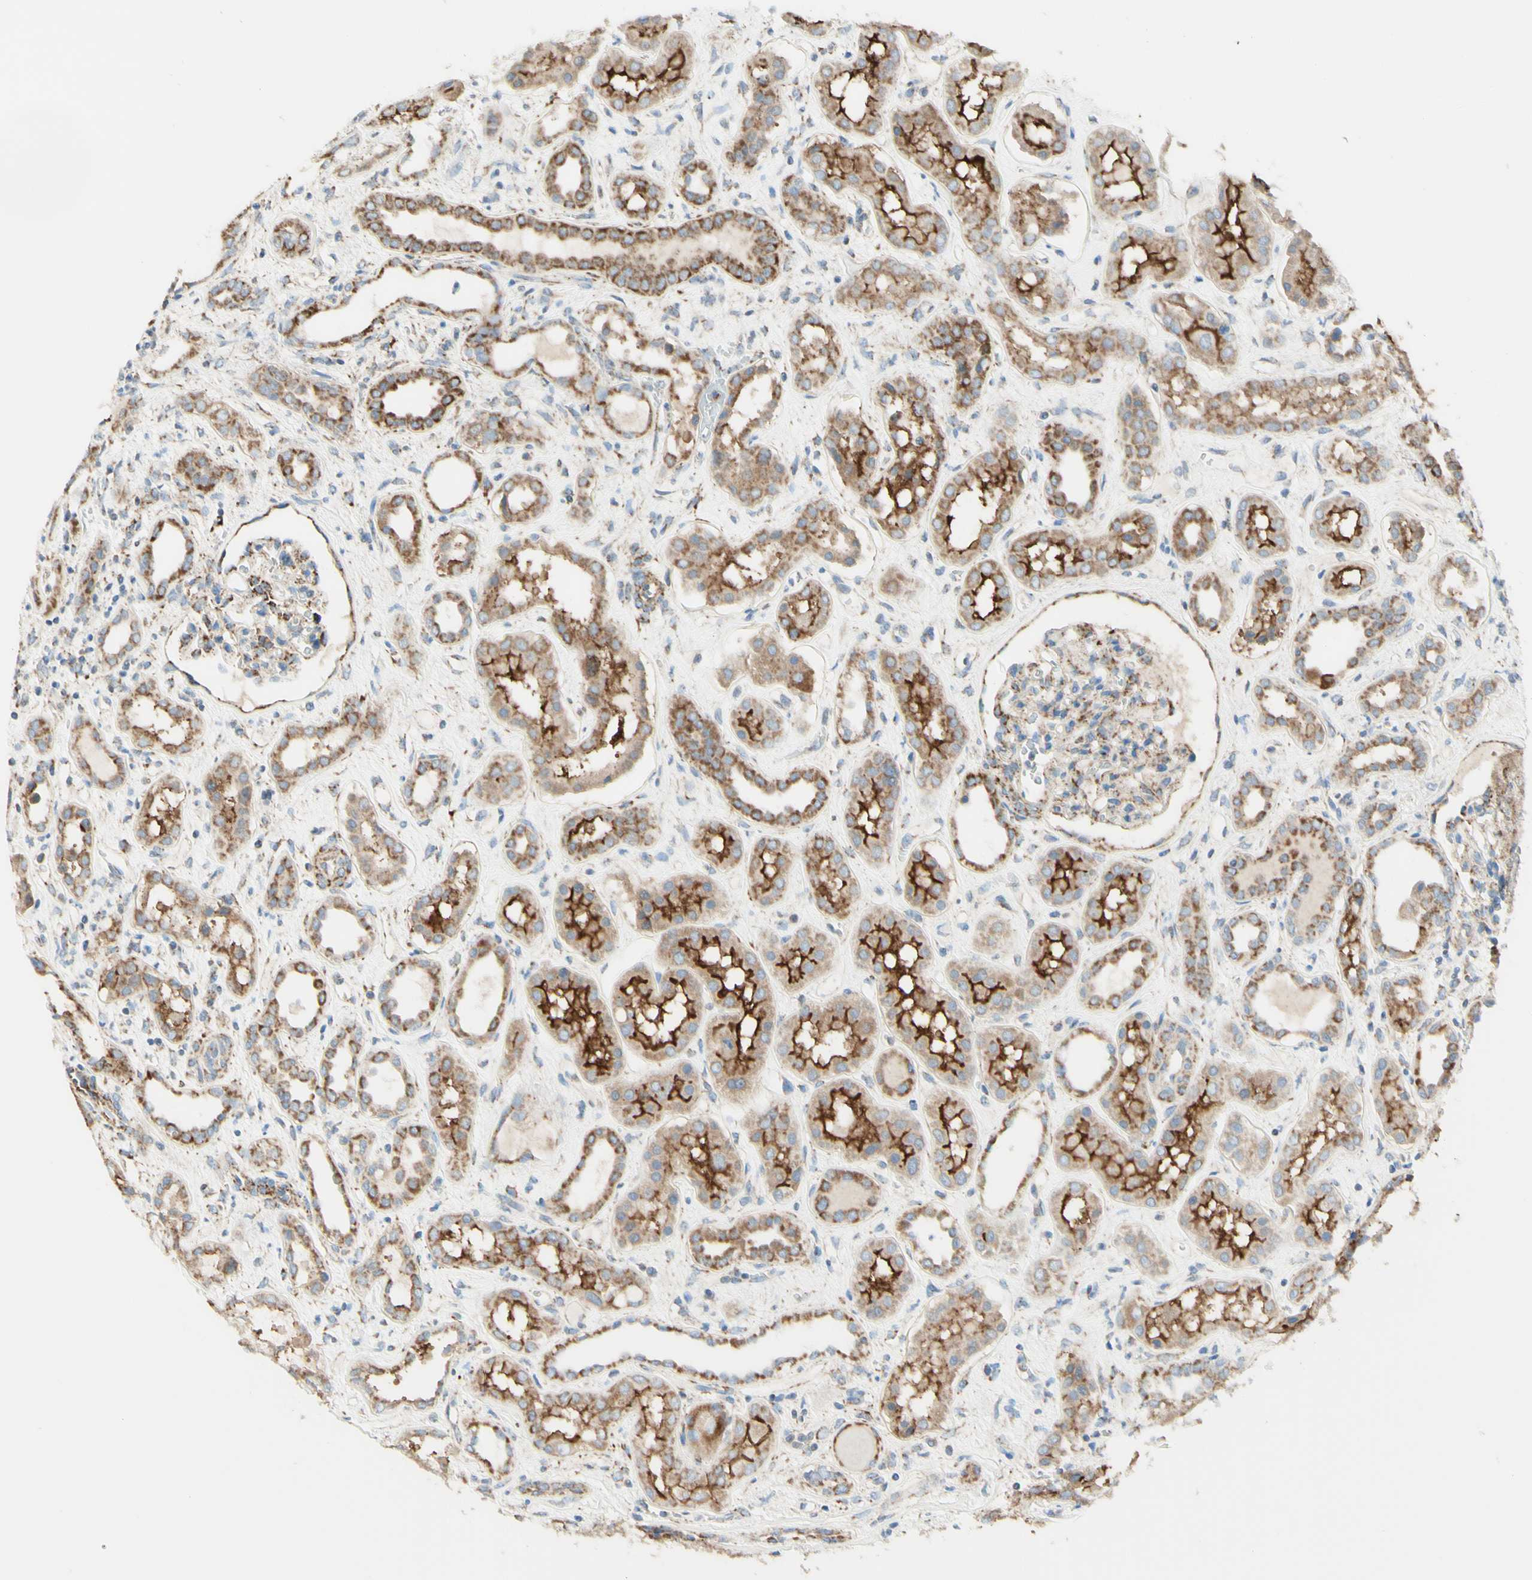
{"staining": {"intensity": "moderate", "quantity": "<25%", "location": "cytoplasmic/membranous"}, "tissue": "kidney", "cell_type": "Cells in glomeruli", "image_type": "normal", "snomed": [{"axis": "morphology", "description": "Normal tissue, NOS"}, {"axis": "topography", "description": "Kidney"}], "caption": "Immunohistochemical staining of benign human kidney exhibits moderate cytoplasmic/membranous protein expression in about <25% of cells in glomeruli.", "gene": "ARMC10", "patient": {"sex": "male", "age": 59}}